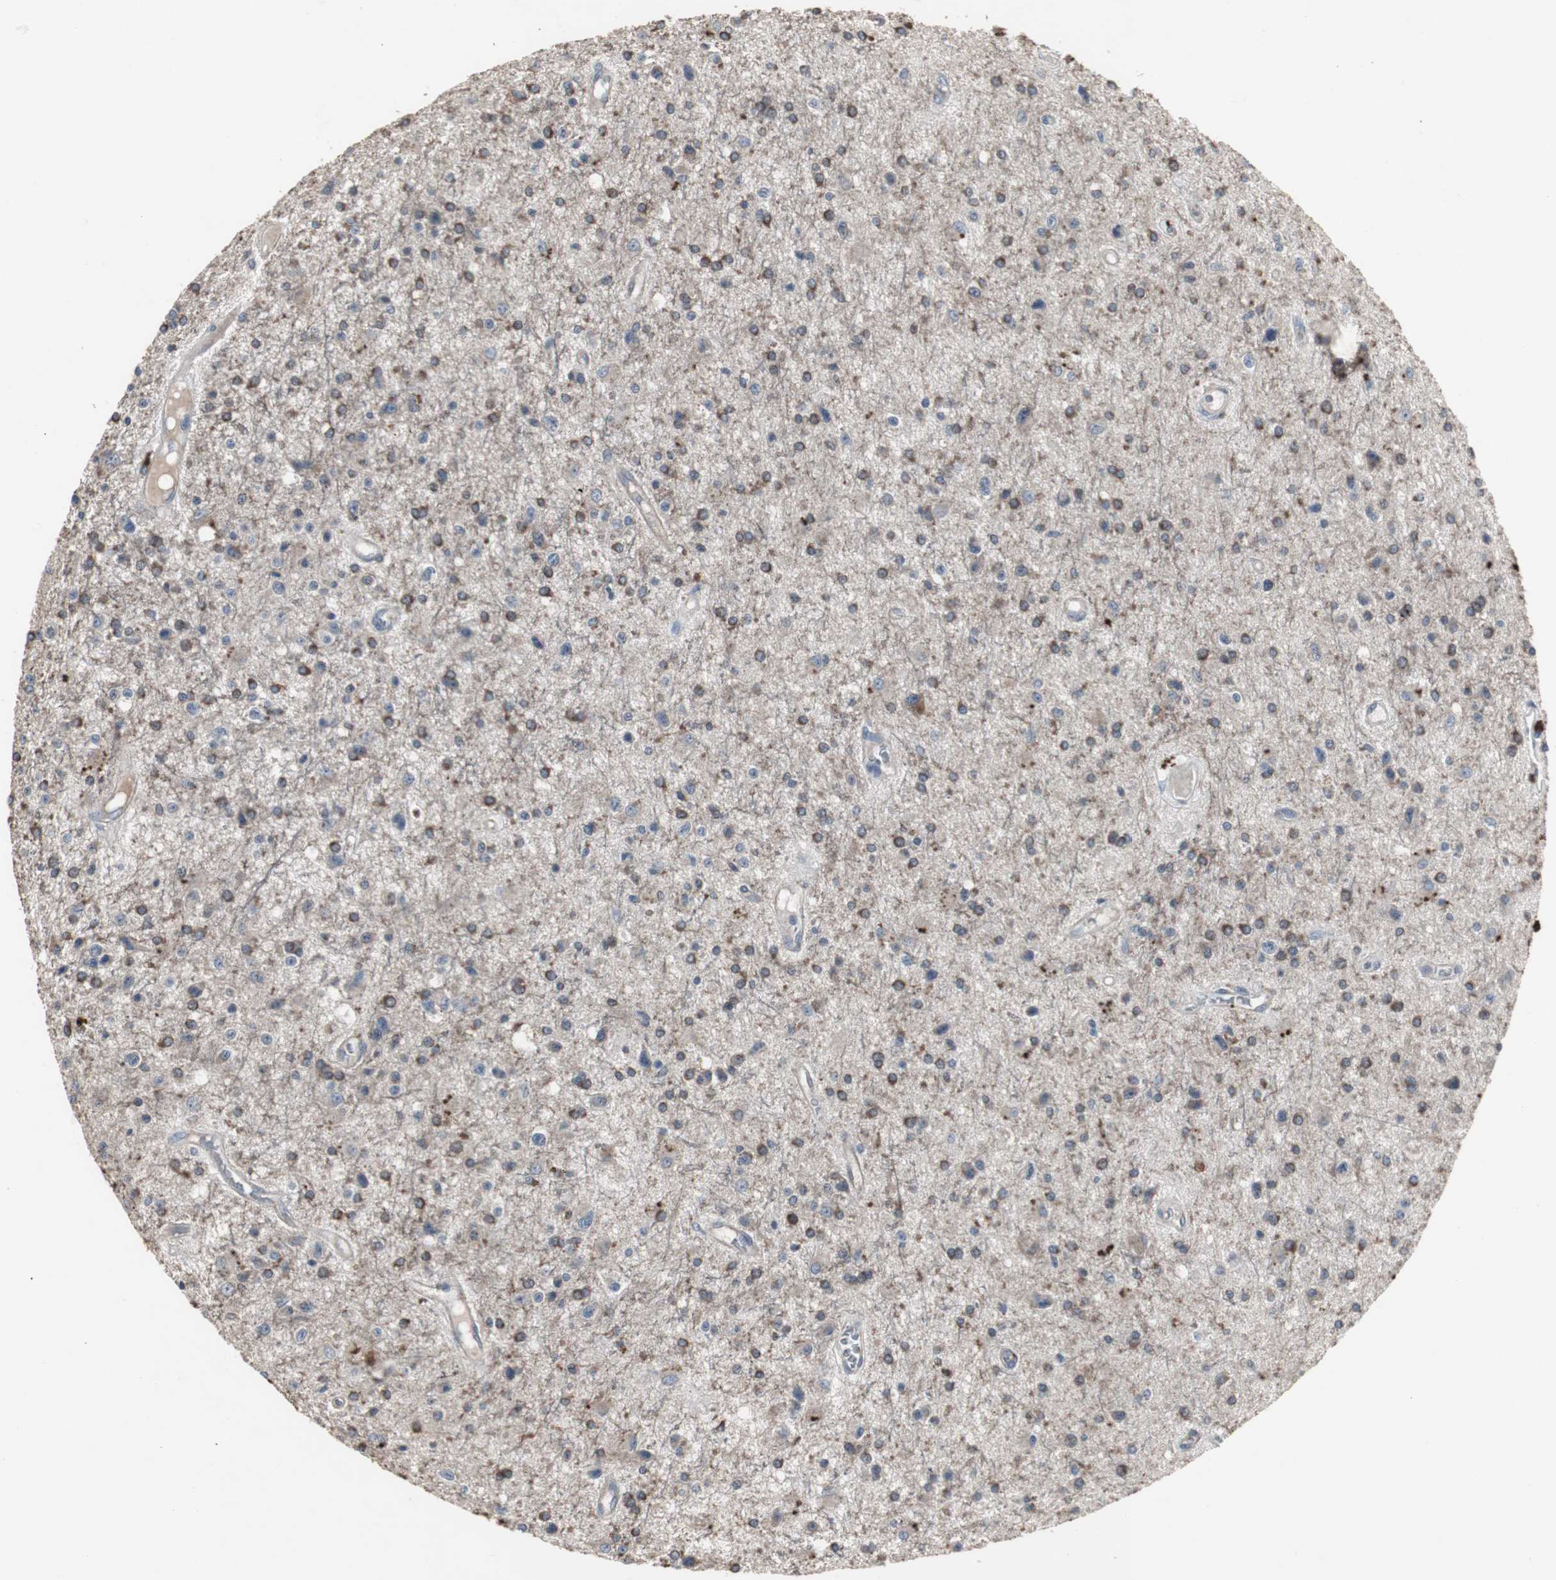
{"staining": {"intensity": "moderate", "quantity": "25%-75%", "location": "cytoplasmic/membranous"}, "tissue": "glioma", "cell_type": "Tumor cells", "image_type": "cancer", "snomed": [{"axis": "morphology", "description": "Glioma, malignant, Low grade"}, {"axis": "topography", "description": "Brain"}], "caption": "Immunohistochemistry (IHC) (DAB (3,3'-diaminobenzidine)) staining of human malignant low-grade glioma reveals moderate cytoplasmic/membranous protein positivity in approximately 25%-75% of tumor cells. The staining was performed using DAB (3,3'-diaminobenzidine) to visualize the protein expression in brown, while the nuclei were stained in blue with hematoxylin (Magnification: 20x).", "gene": "ACAA1", "patient": {"sex": "male", "age": 58}}